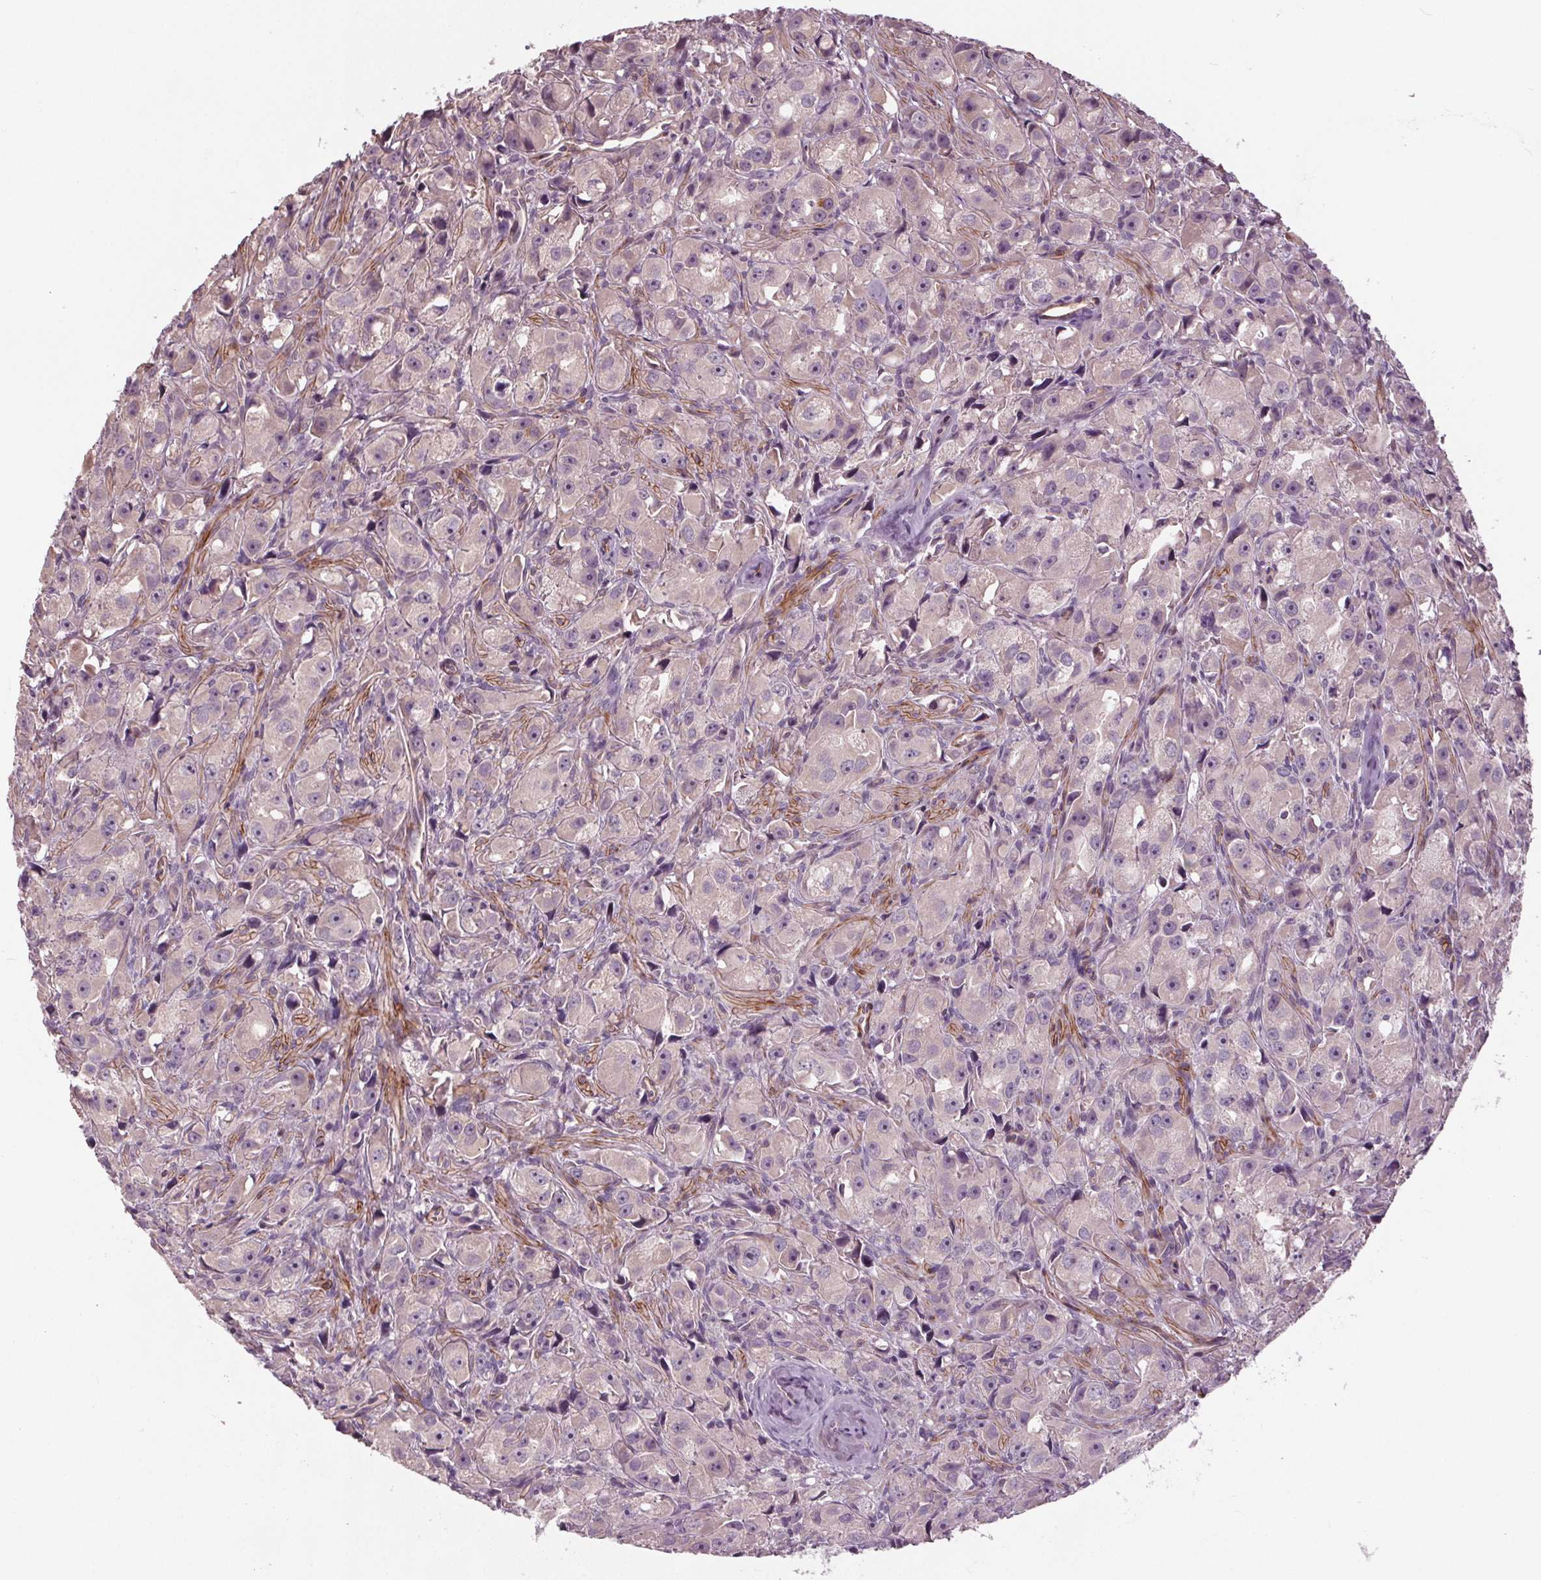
{"staining": {"intensity": "negative", "quantity": "none", "location": "none"}, "tissue": "prostate cancer", "cell_type": "Tumor cells", "image_type": "cancer", "snomed": [{"axis": "morphology", "description": "Adenocarcinoma, High grade"}, {"axis": "topography", "description": "Prostate"}], "caption": "Protein analysis of high-grade adenocarcinoma (prostate) demonstrates no significant expression in tumor cells.", "gene": "PDGFD", "patient": {"sex": "male", "age": 75}}